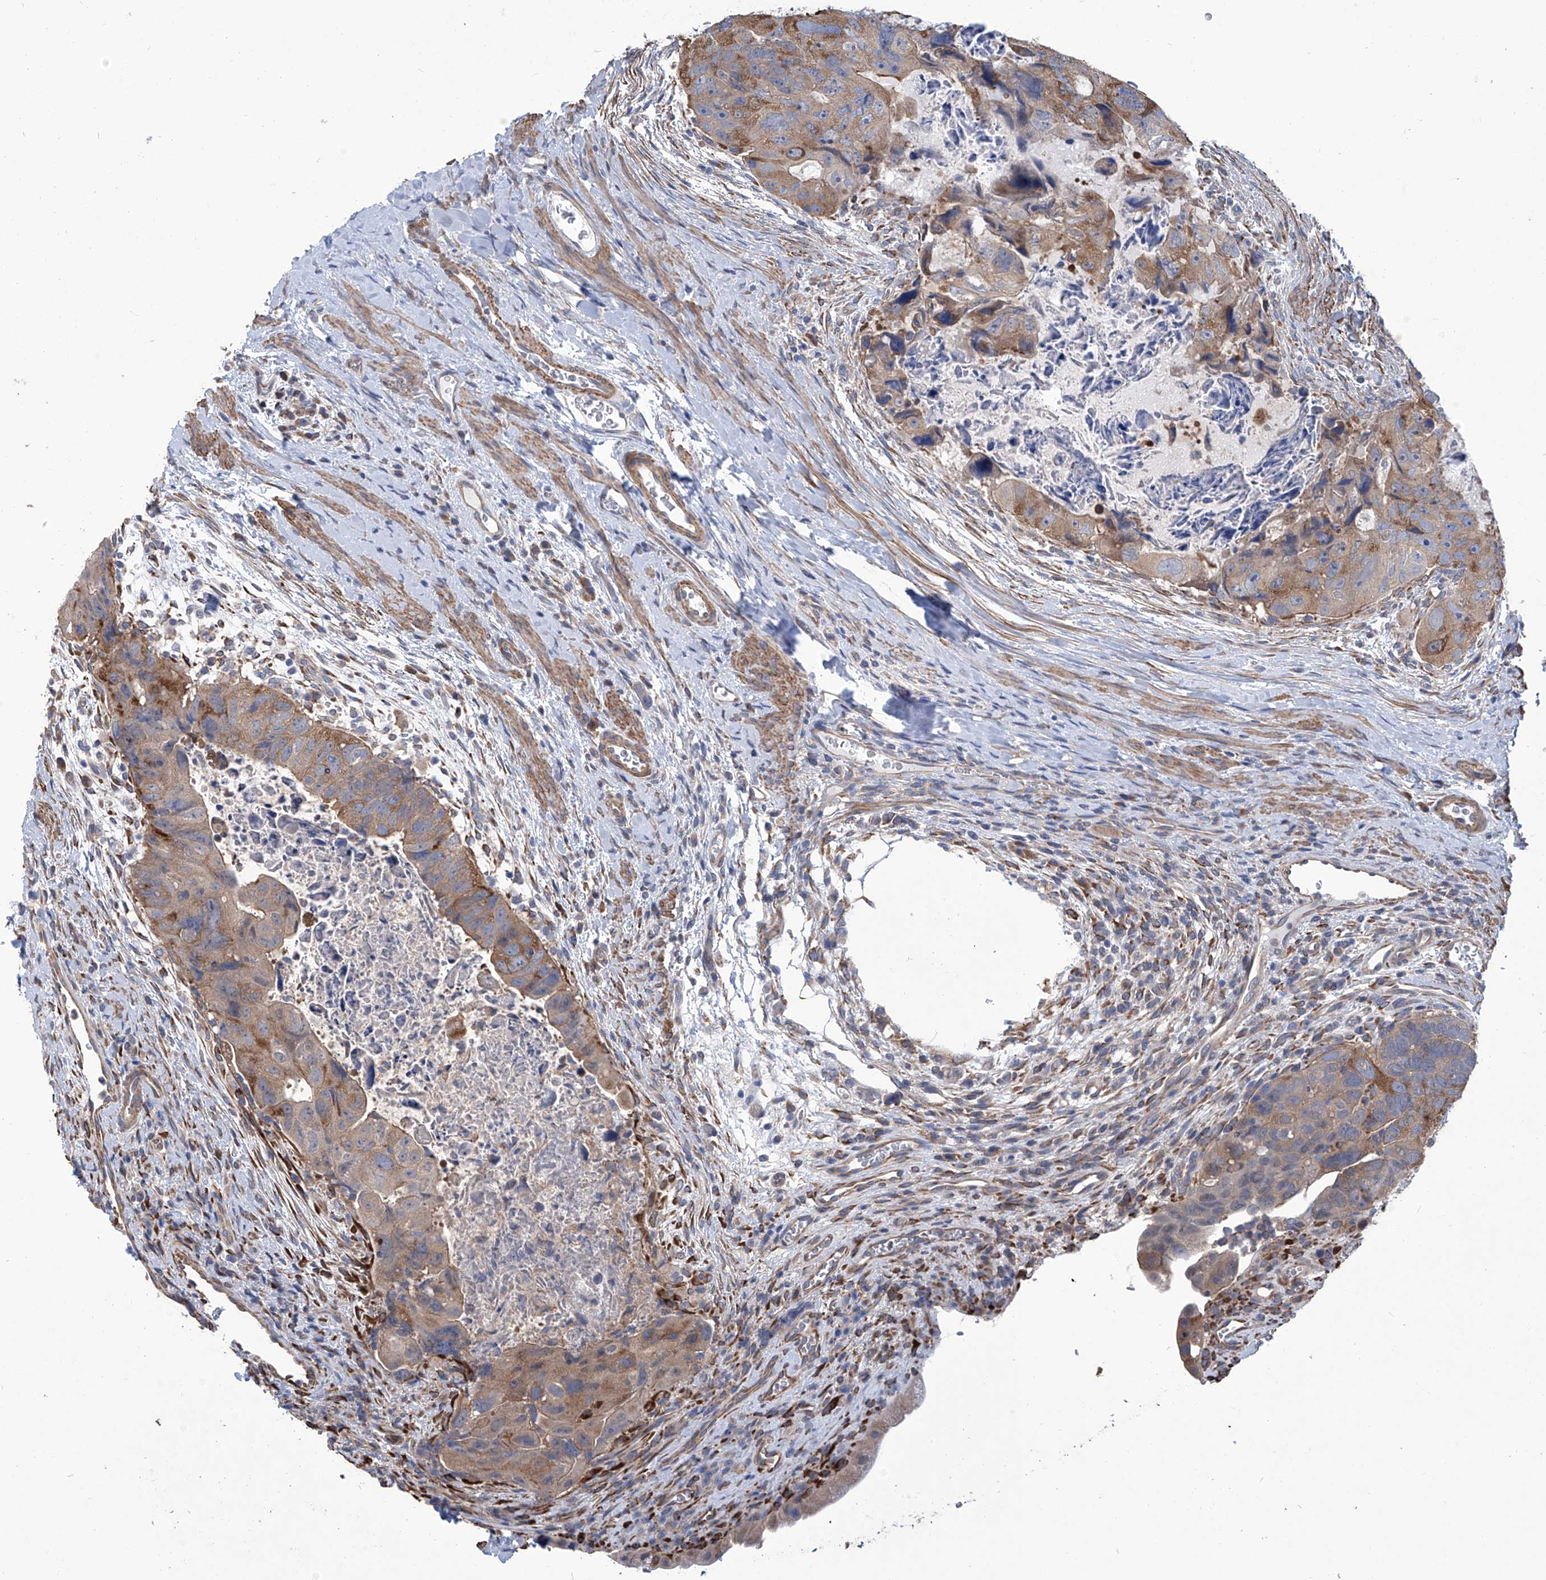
{"staining": {"intensity": "moderate", "quantity": ">75%", "location": "cytoplasmic/membranous"}, "tissue": "colorectal cancer", "cell_type": "Tumor cells", "image_type": "cancer", "snomed": [{"axis": "morphology", "description": "Adenocarcinoma, NOS"}, {"axis": "topography", "description": "Rectum"}], "caption": "High-power microscopy captured an immunohistochemistry histopathology image of adenocarcinoma (colorectal), revealing moderate cytoplasmic/membranous positivity in about >75% of tumor cells. (IHC, brightfield microscopy, high magnification).", "gene": "SMS", "patient": {"sex": "male", "age": 59}}